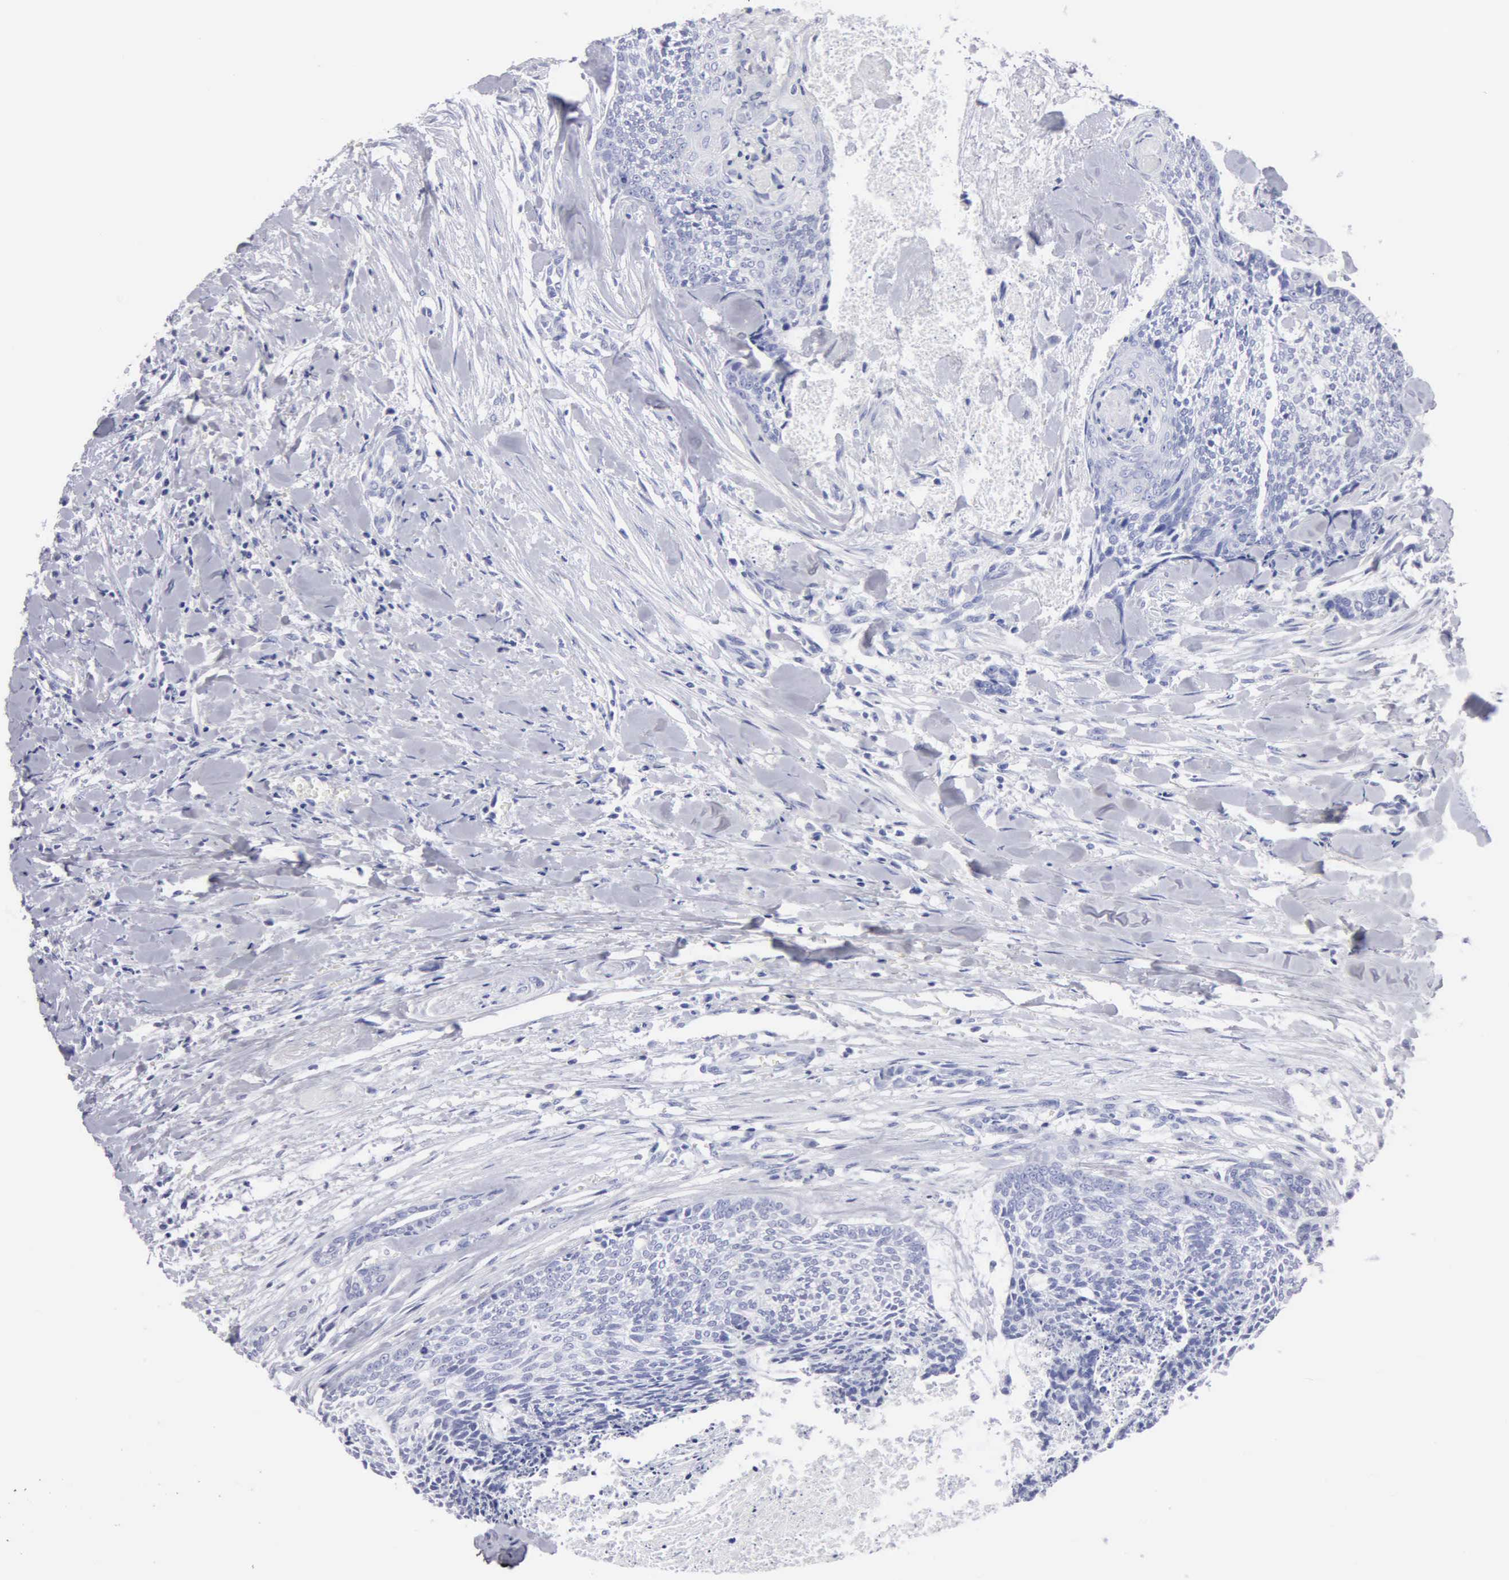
{"staining": {"intensity": "negative", "quantity": "none", "location": "none"}, "tissue": "head and neck cancer", "cell_type": "Tumor cells", "image_type": "cancer", "snomed": [{"axis": "morphology", "description": "Squamous cell carcinoma, NOS"}, {"axis": "topography", "description": "Salivary gland"}, {"axis": "topography", "description": "Head-Neck"}], "caption": "Tumor cells are negative for protein expression in human squamous cell carcinoma (head and neck).", "gene": "CYP19A1", "patient": {"sex": "male", "age": 70}}